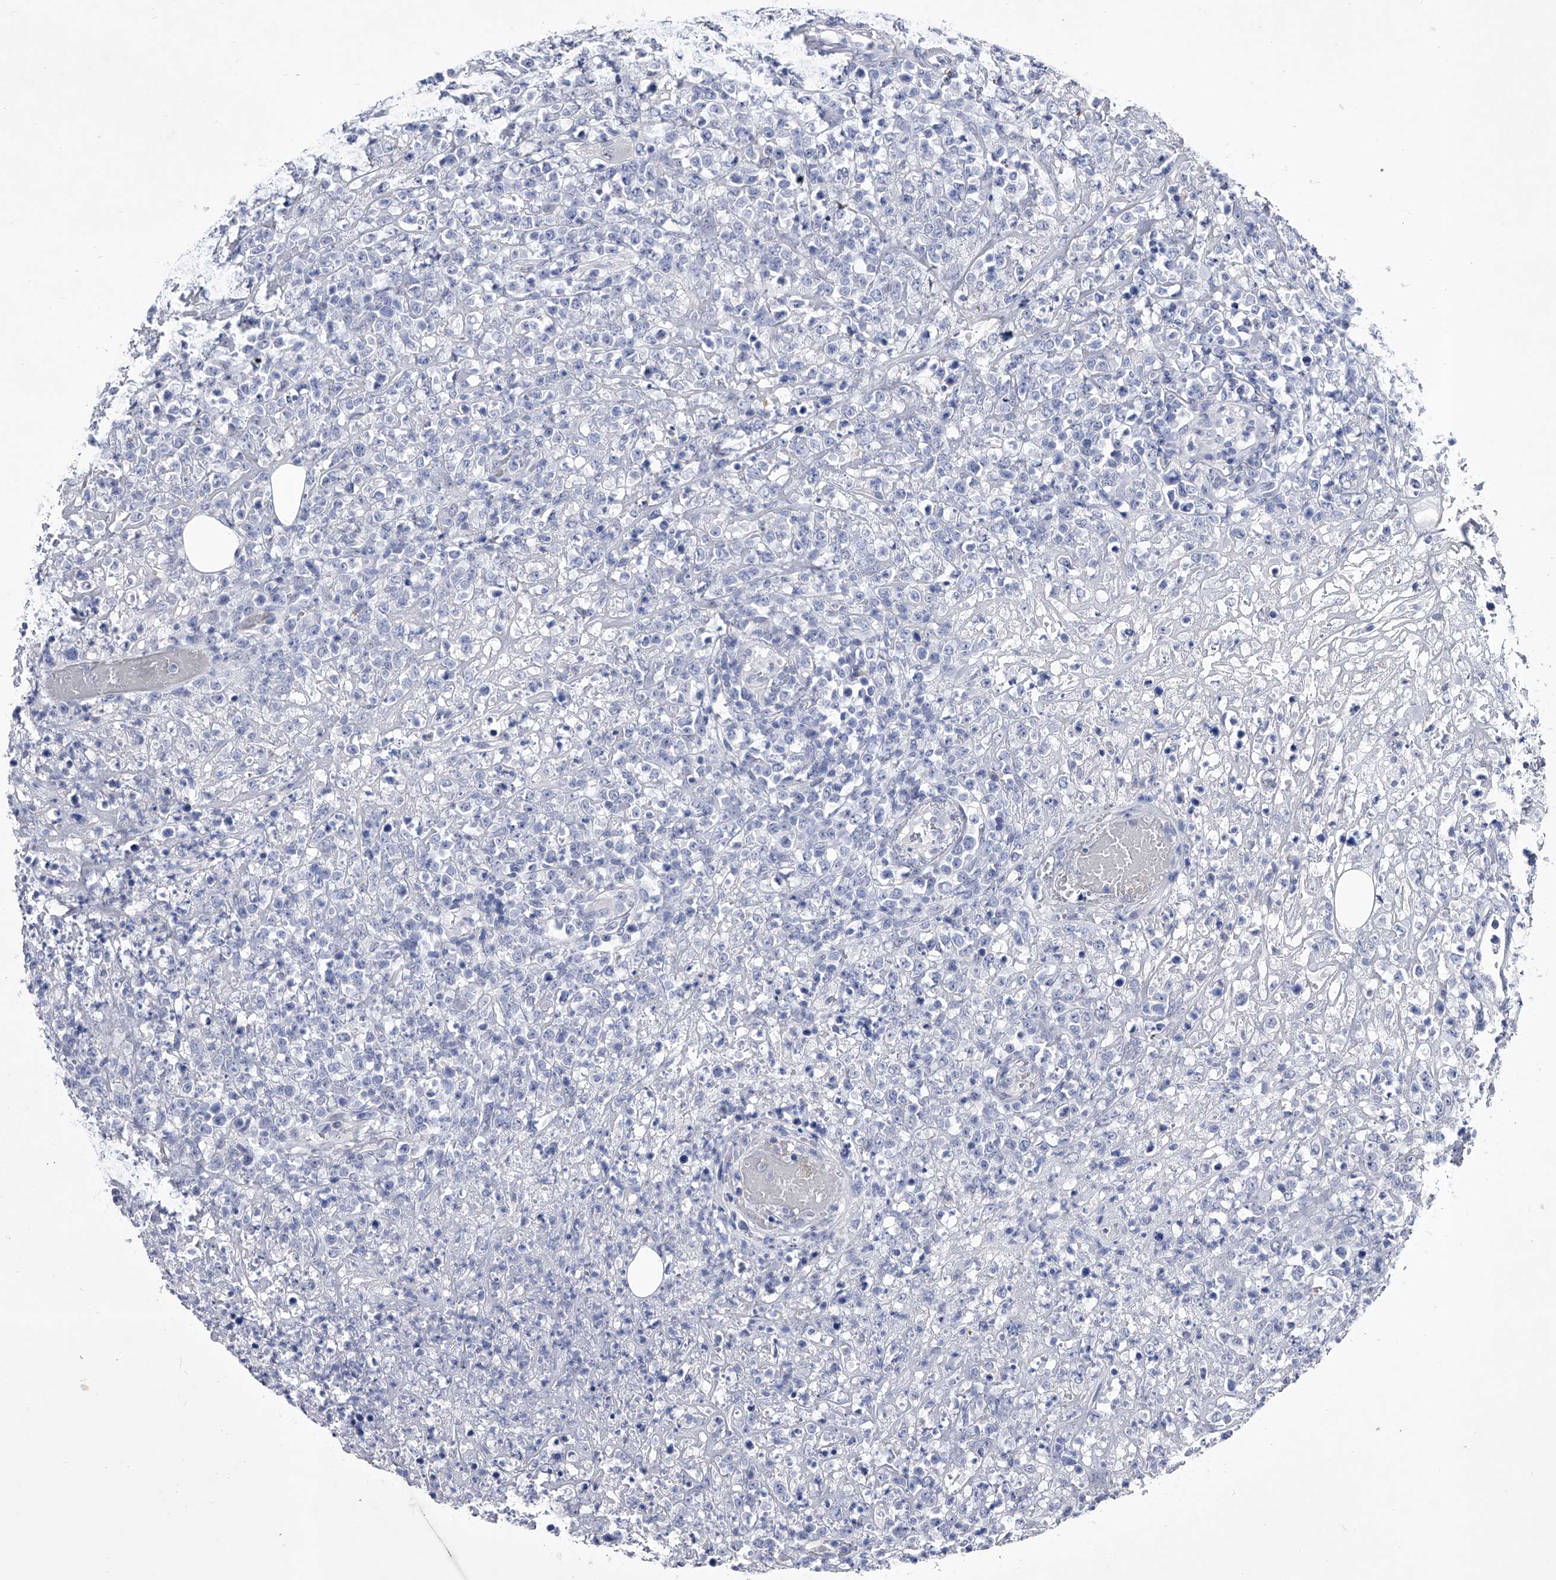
{"staining": {"intensity": "negative", "quantity": "none", "location": "none"}, "tissue": "lymphoma", "cell_type": "Tumor cells", "image_type": "cancer", "snomed": [{"axis": "morphology", "description": "Malignant lymphoma, non-Hodgkin's type, High grade"}, {"axis": "topography", "description": "Colon"}], "caption": "Lymphoma was stained to show a protein in brown. There is no significant positivity in tumor cells.", "gene": "CRISP2", "patient": {"sex": "female", "age": 53}}